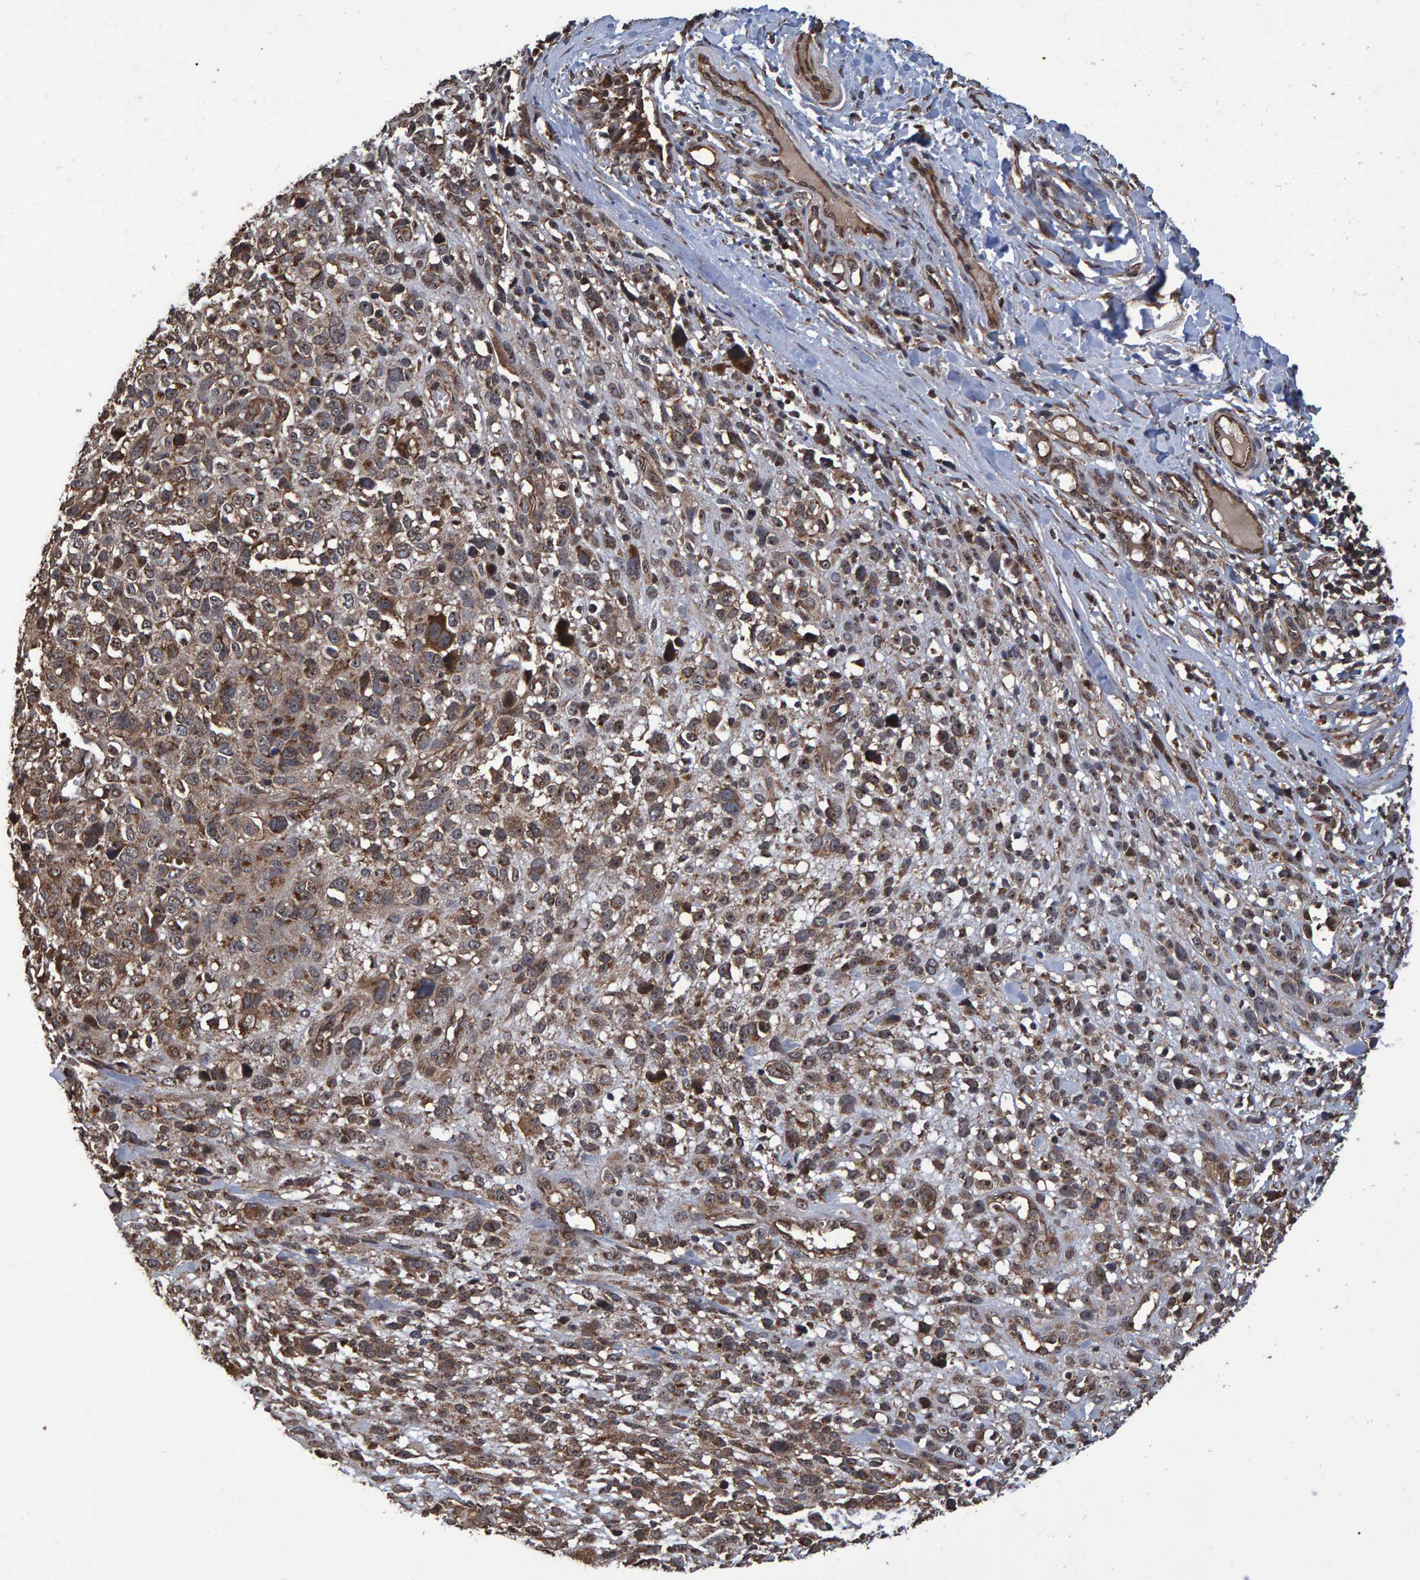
{"staining": {"intensity": "moderate", "quantity": ">75%", "location": "cytoplasmic/membranous,nuclear"}, "tissue": "melanoma", "cell_type": "Tumor cells", "image_type": "cancer", "snomed": [{"axis": "morphology", "description": "Malignant melanoma, NOS"}, {"axis": "topography", "description": "Skin"}], "caption": "A medium amount of moderate cytoplasmic/membranous and nuclear staining is seen in about >75% of tumor cells in melanoma tissue.", "gene": "TRIM68", "patient": {"sex": "female", "age": 55}}